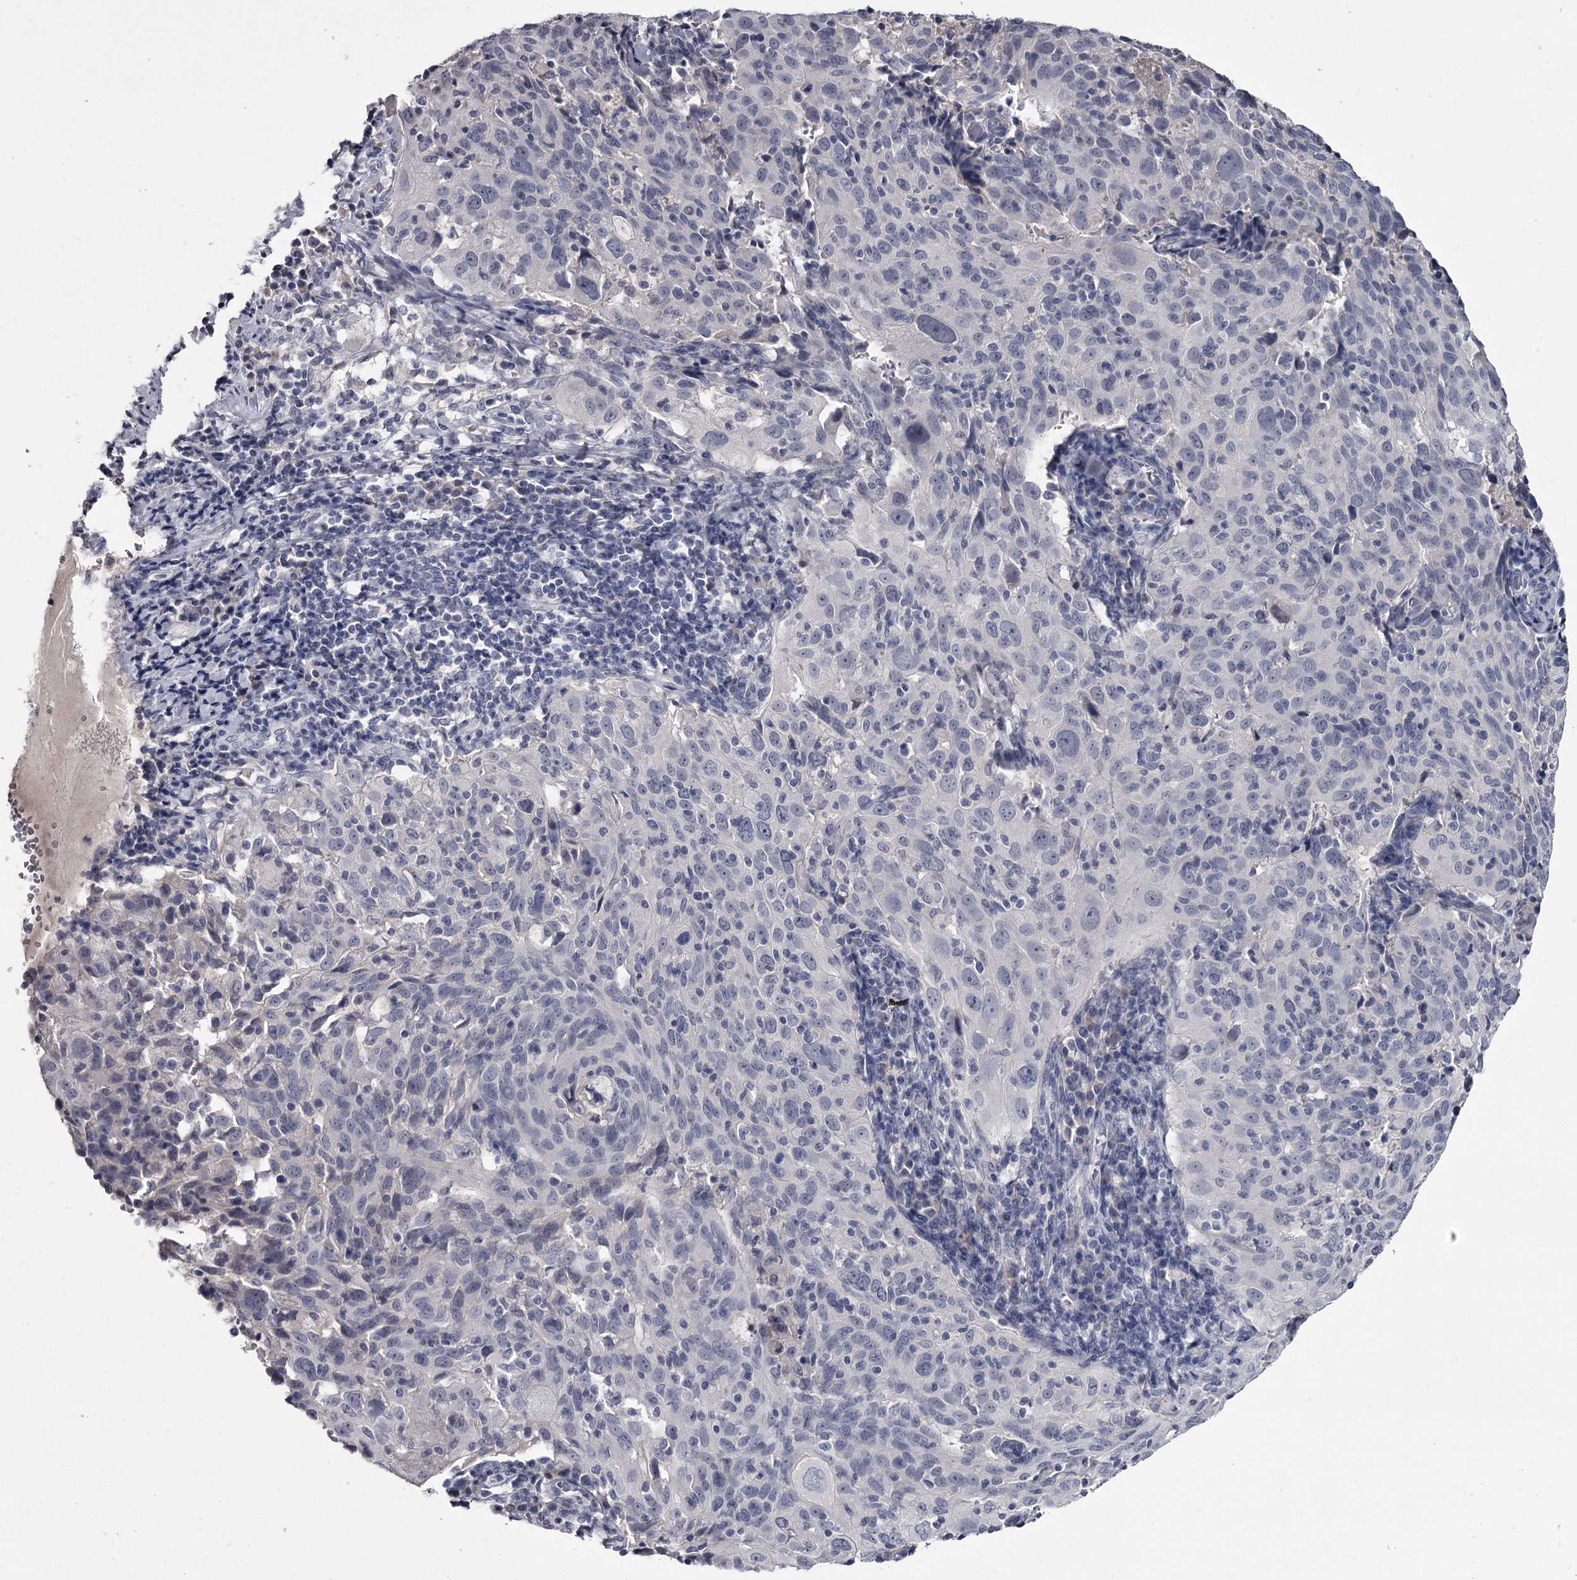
{"staining": {"intensity": "negative", "quantity": "none", "location": "none"}, "tissue": "cervical cancer", "cell_type": "Tumor cells", "image_type": "cancer", "snomed": [{"axis": "morphology", "description": "Squamous cell carcinoma, NOS"}, {"axis": "topography", "description": "Cervix"}], "caption": "DAB immunohistochemical staining of cervical cancer shows no significant positivity in tumor cells.", "gene": "DAO", "patient": {"sex": "female", "age": 31}}